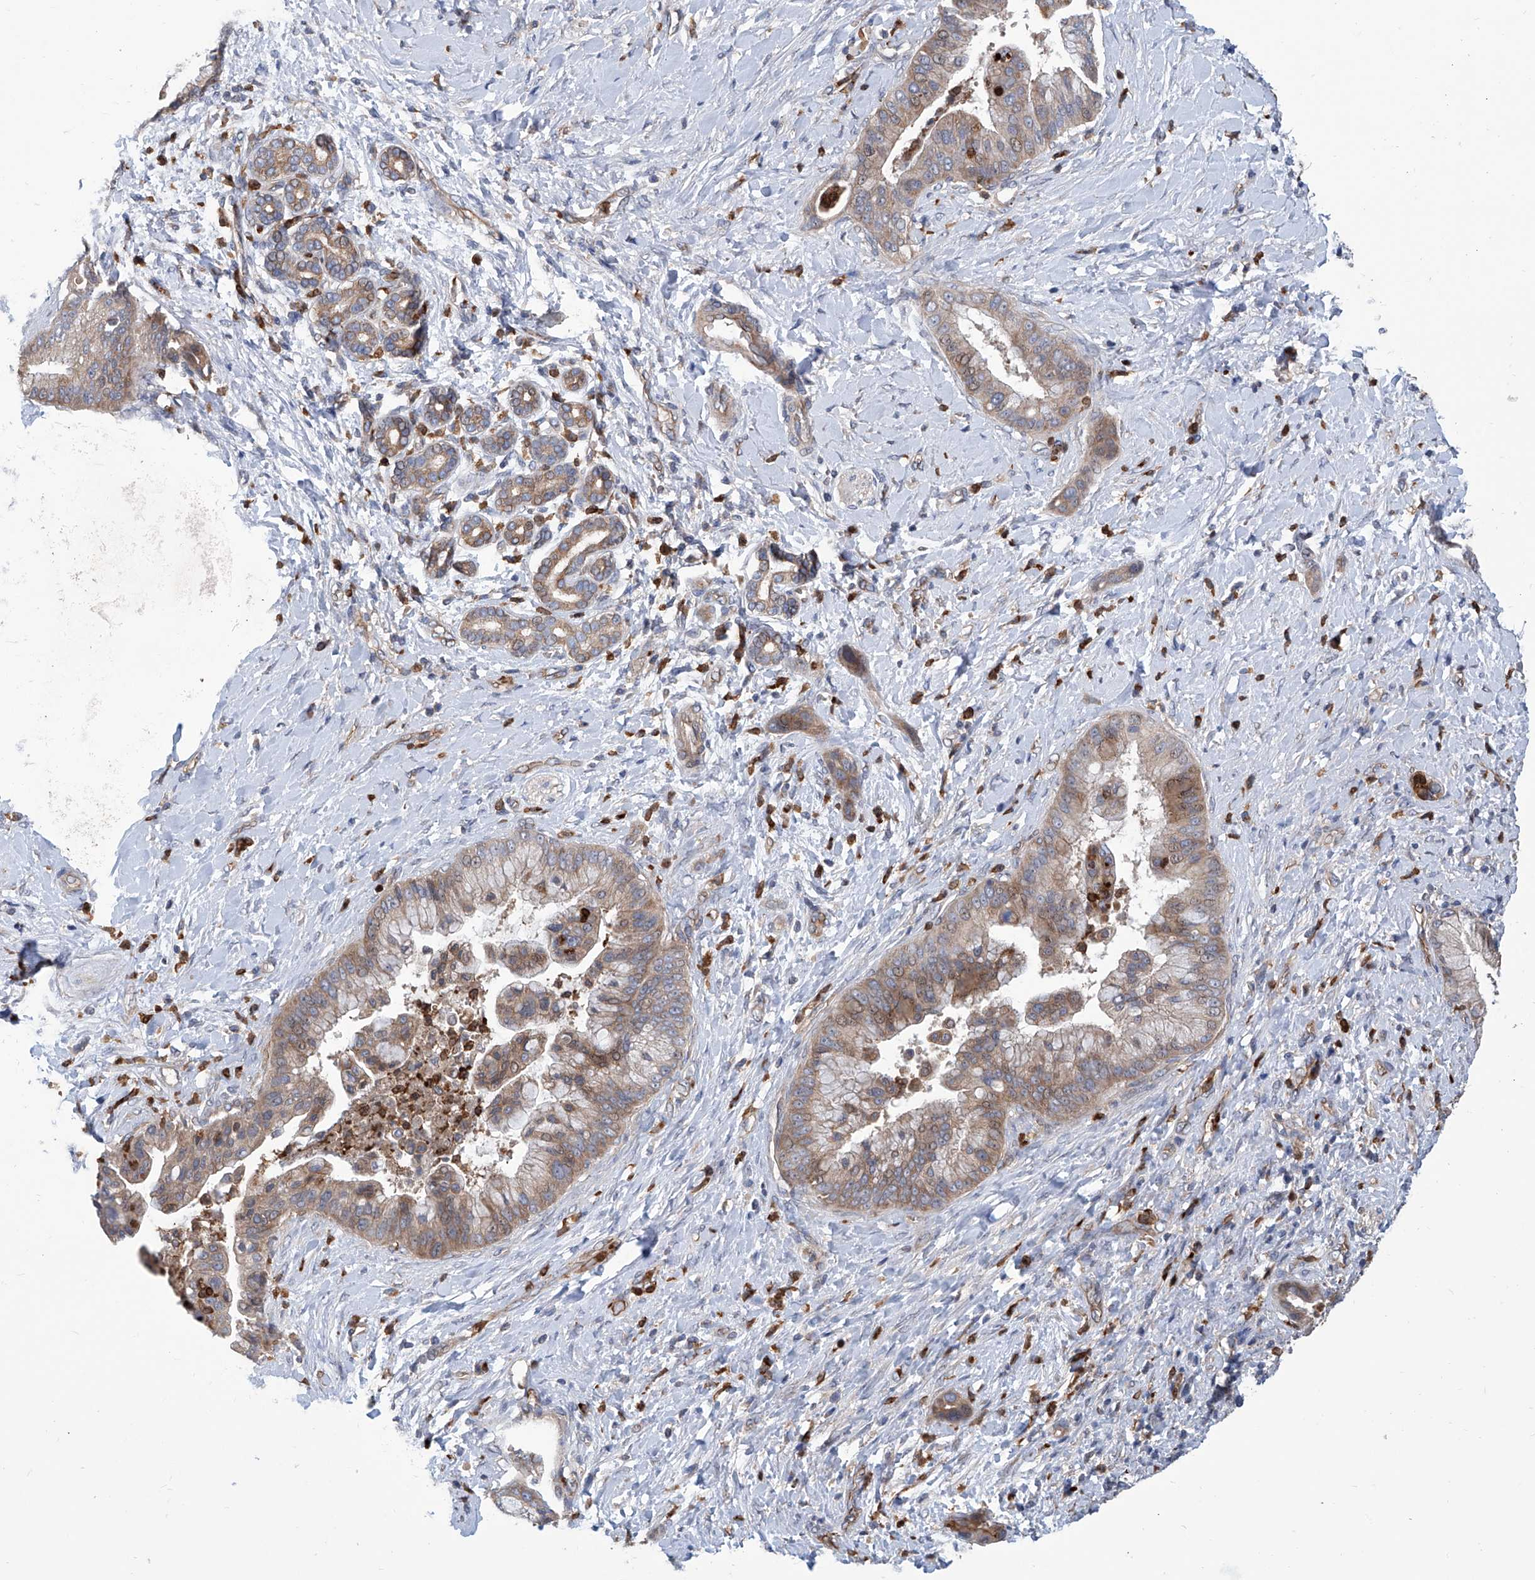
{"staining": {"intensity": "weak", "quantity": ">75%", "location": "cytoplasmic/membranous"}, "tissue": "liver cancer", "cell_type": "Tumor cells", "image_type": "cancer", "snomed": [{"axis": "morphology", "description": "Cholangiocarcinoma"}, {"axis": "topography", "description": "Liver"}], "caption": "About >75% of tumor cells in liver cancer reveal weak cytoplasmic/membranous protein expression as visualized by brown immunohistochemical staining.", "gene": "EIF2D", "patient": {"sex": "female", "age": 54}}